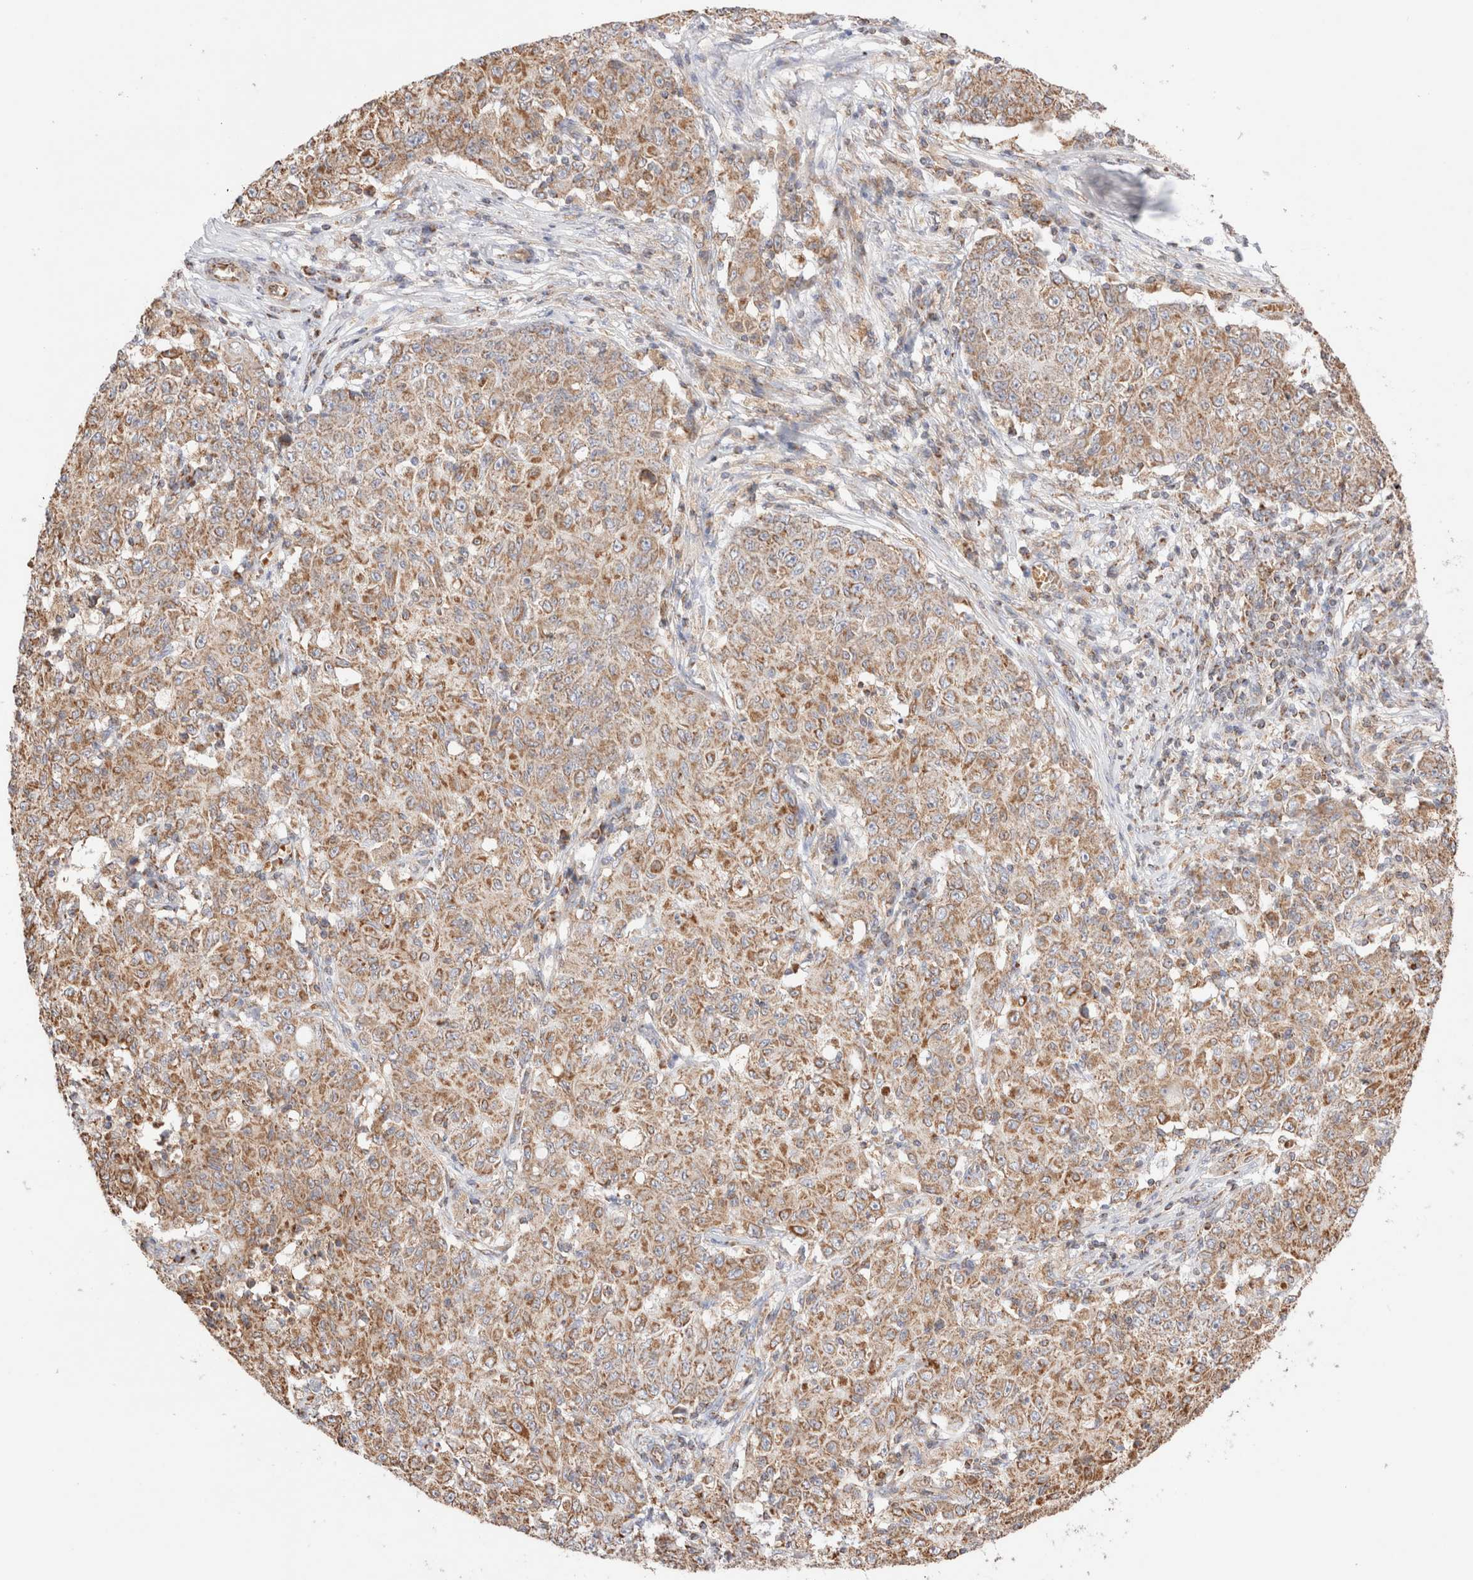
{"staining": {"intensity": "weak", "quantity": ">75%", "location": "cytoplasmic/membranous"}, "tissue": "ovarian cancer", "cell_type": "Tumor cells", "image_type": "cancer", "snomed": [{"axis": "morphology", "description": "Carcinoma, endometroid"}, {"axis": "topography", "description": "Ovary"}], "caption": "The histopathology image displays immunohistochemical staining of ovarian endometroid carcinoma. There is weak cytoplasmic/membranous expression is present in approximately >75% of tumor cells.", "gene": "TMPPE", "patient": {"sex": "female", "age": 42}}